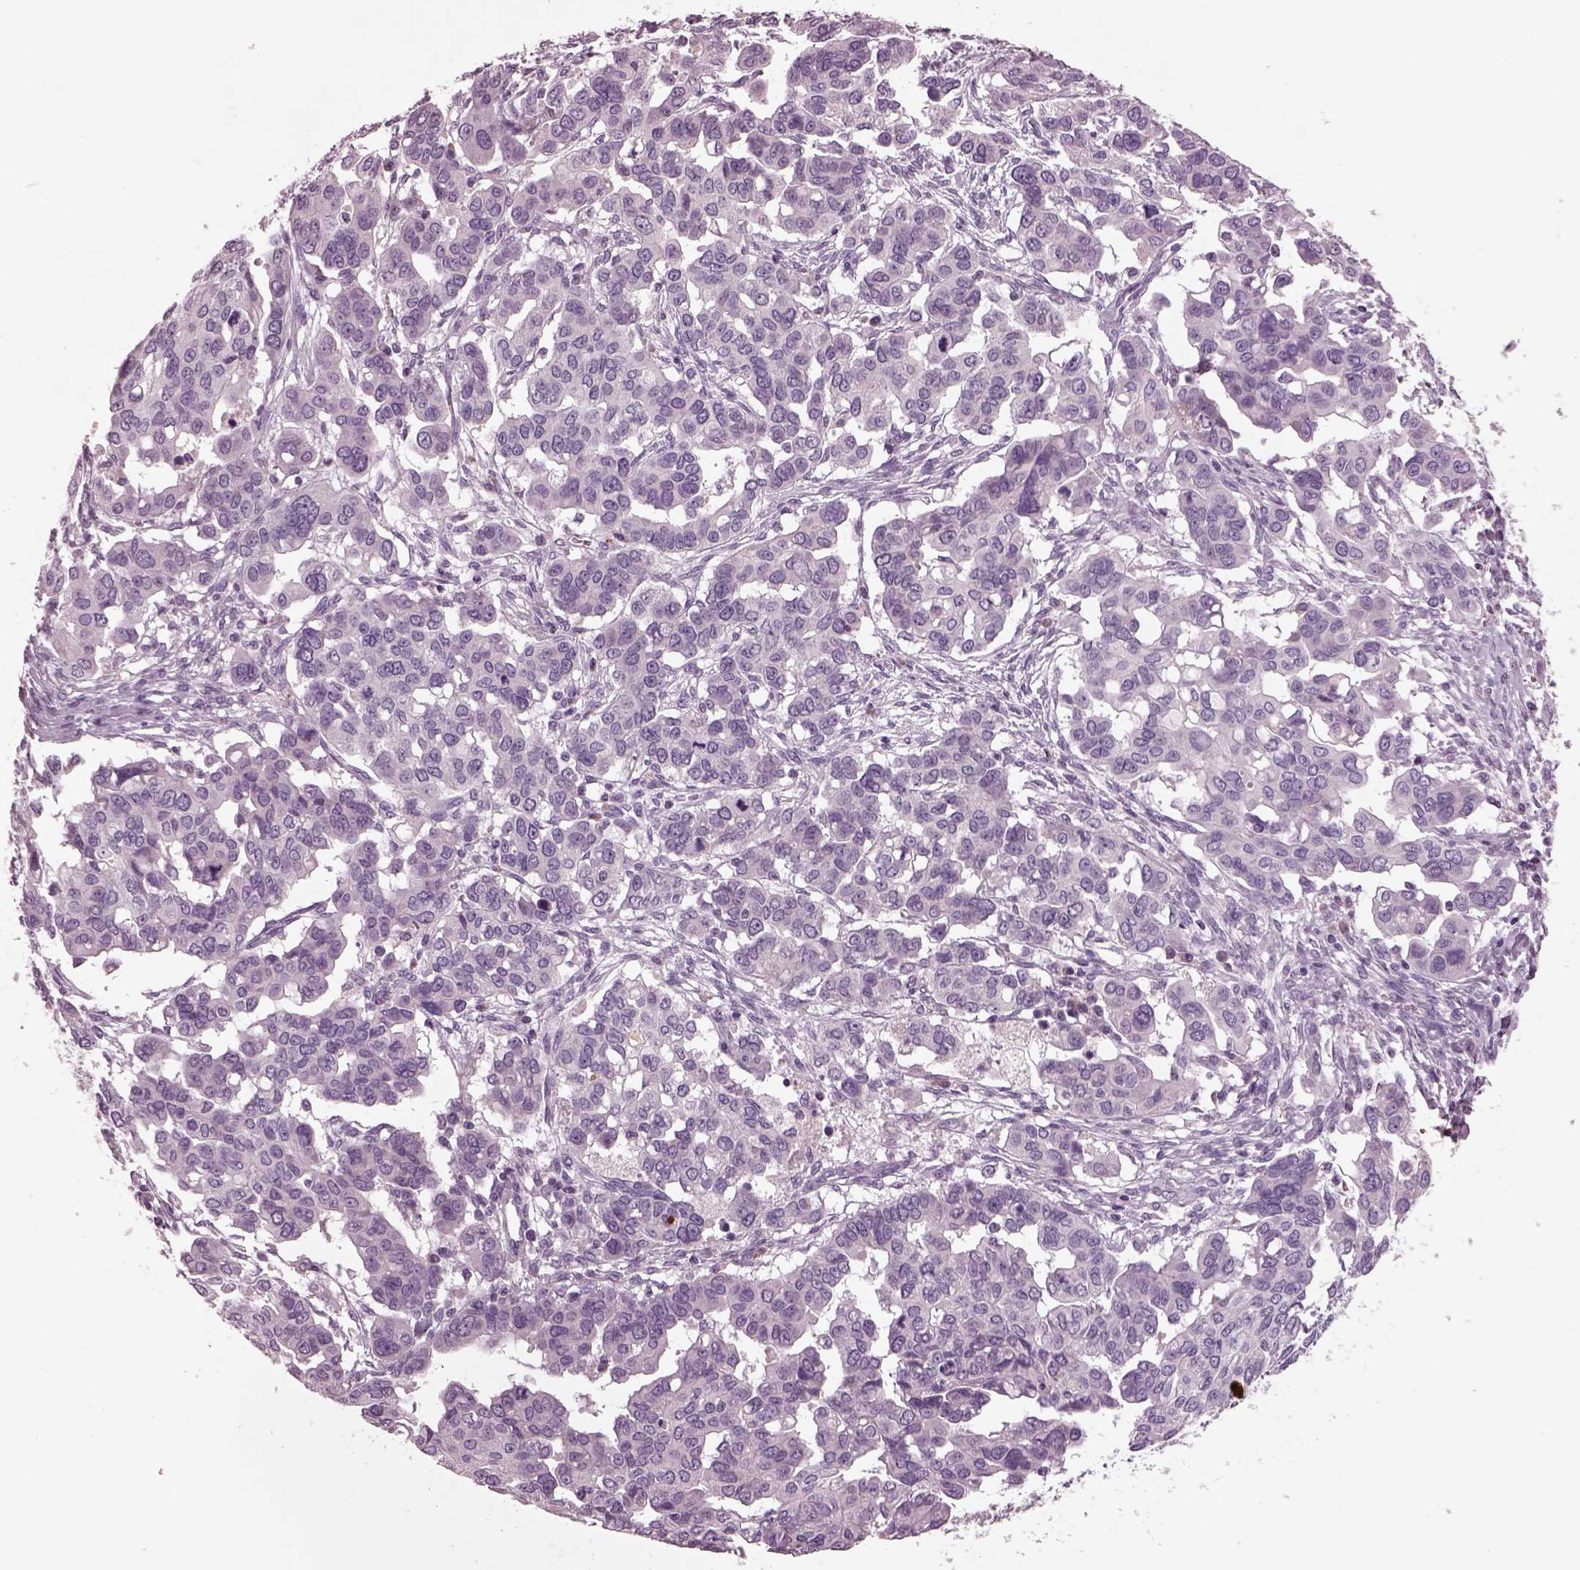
{"staining": {"intensity": "negative", "quantity": "none", "location": "none"}, "tissue": "ovarian cancer", "cell_type": "Tumor cells", "image_type": "cancer", "snomed": [{"axis": "morphology", "description": "Carcinoma, endometroid"}, {"axis": "topography", "description": "Ovary"}], "caption": "An immunohistochemistry (IHC) photomicrograph of ovarian cancer is shown. There is no staining in tumor cells of ovarian cancer.", "gene": "AP4M1", "patient": {"sex": "female", "age": 78}}